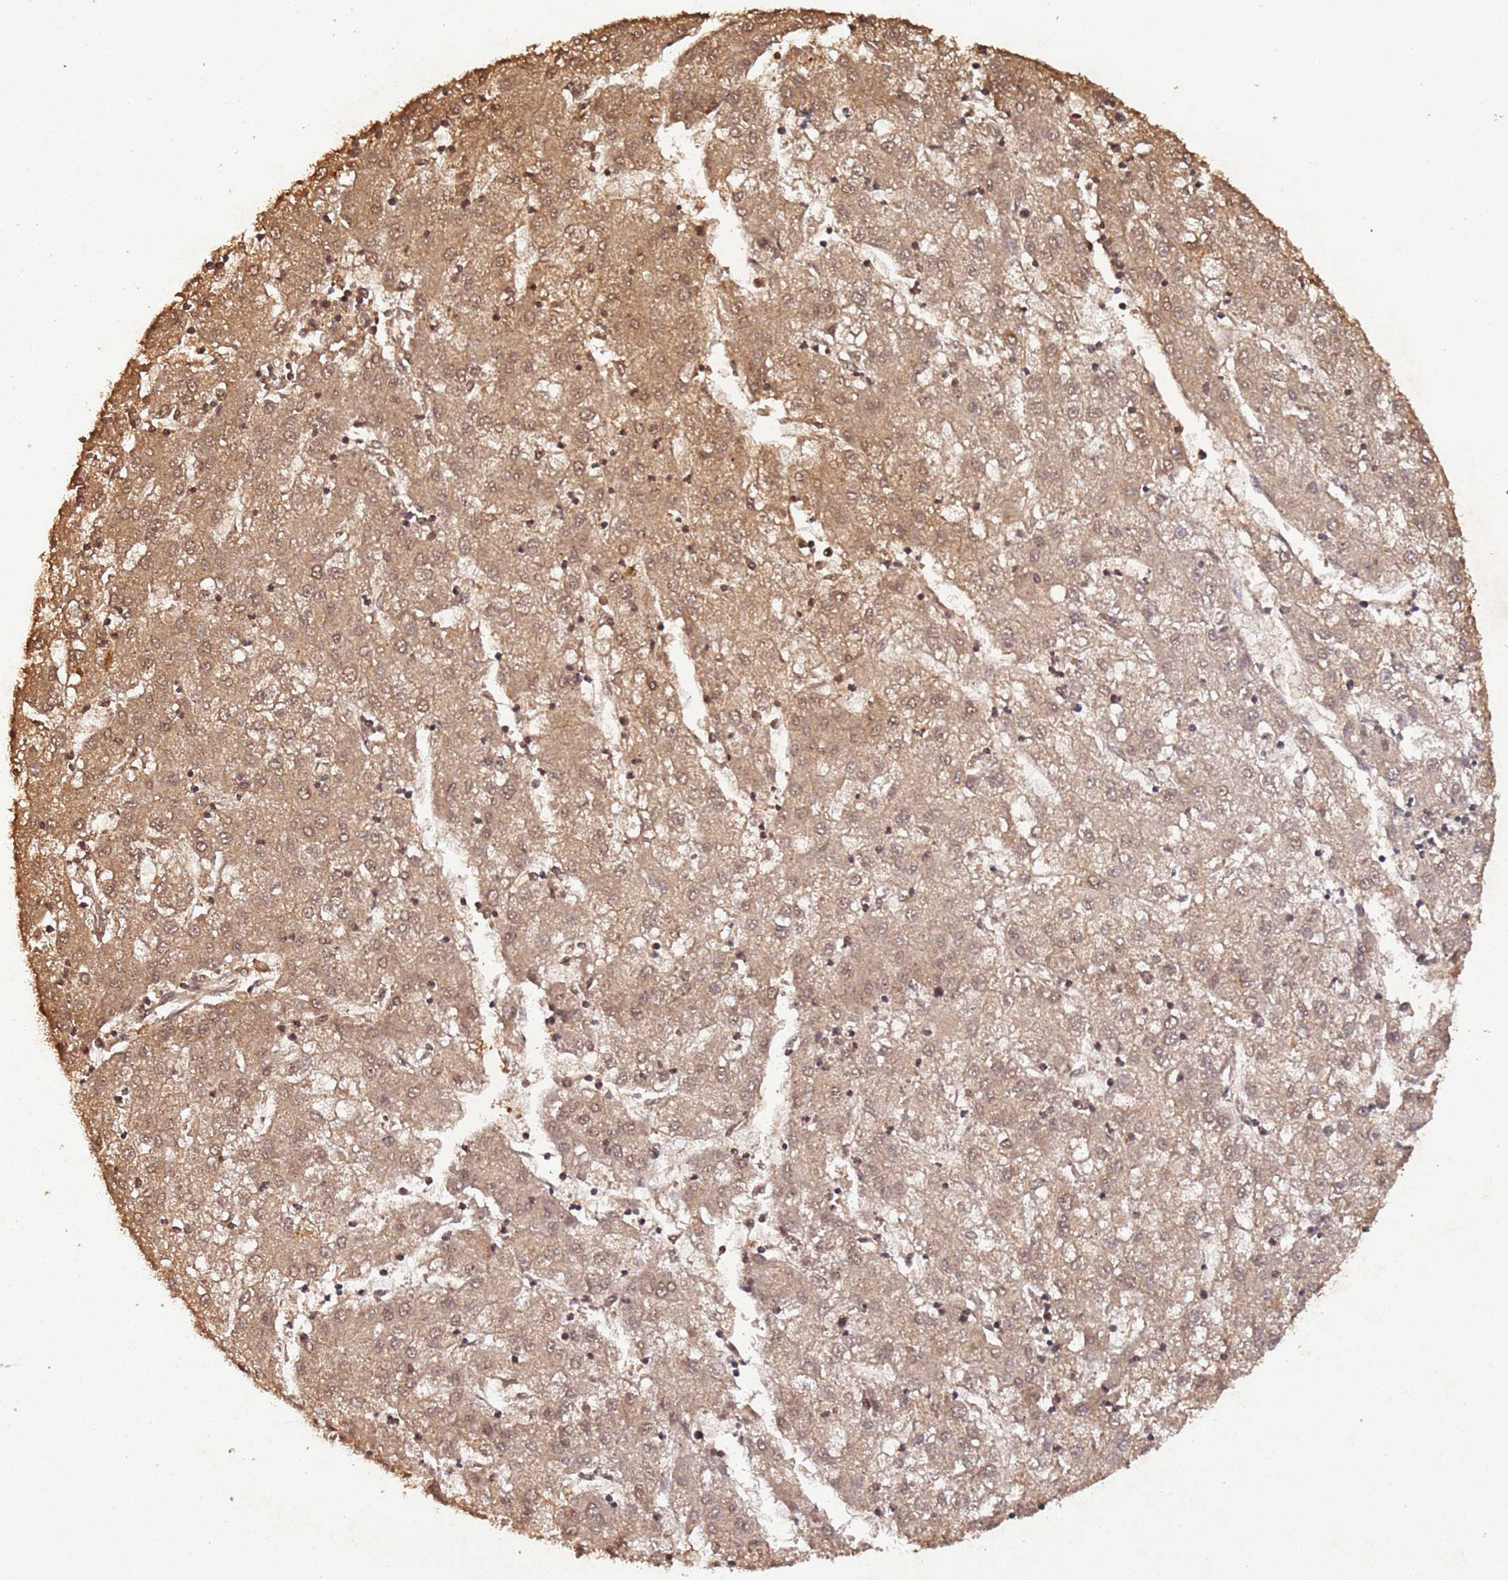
{"staining": {"intensity": "moderate", "quantity": ">75%", "location": "cytoplasmic/membranous,nuclear"}, "tissue": "liver cancer", "cell_type": "Tumor cells", "image_type": "cancer", "snomed": [{"axis": "morphology", "description": "Carcinoma, Hepatocellular, NOS"}, {"axis": "topography", "description": "Liver"}], "caption": "Immunohistochemistry (IHC) photomicrograph of human hepatocellular carcinoma (liver) stained for a protein (brown), which demonstrates medium levels of moderate cytoplasmic/membranous and nuclear positivity in approximately >75% of tumor cells.", "gene": "COL1A2", "patient": {"sex": "male", "age": 72}}